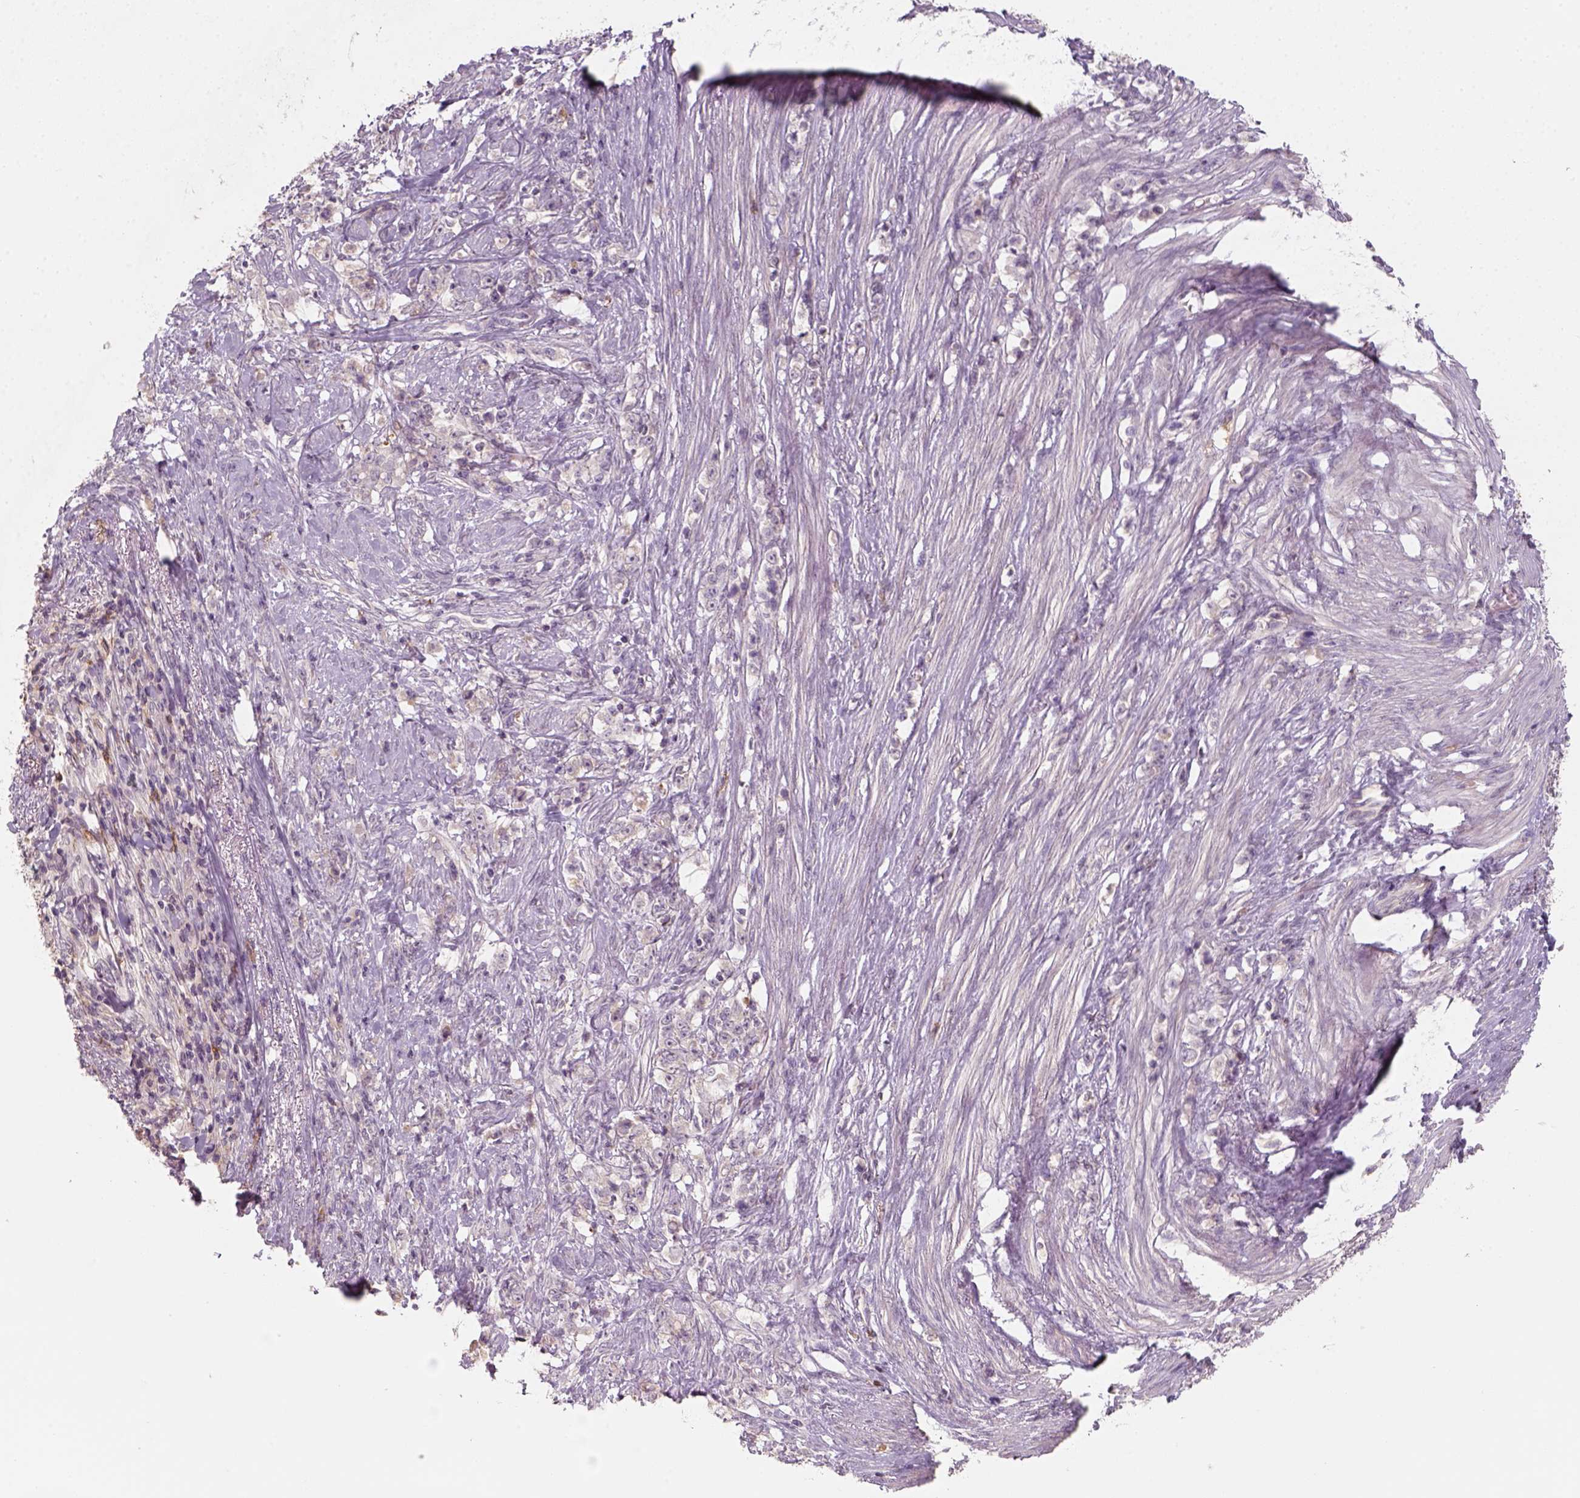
{"staining": {"intensity": "negative", "quantity": "none", "location": "none"}, "tissue": "stomach cancer", "cell_type": "Tumor cells", "image_type": "cancer", "snomed": [{"axis": "morphology", "description": "Adenocarcinoma, NOS"}, {"axis": "topography", "description": "Stomach, lower"}], "caption": "Immunohistochemical staining of stomach adenocarcinoma demonstrates no significant positivity in tumor cells.", "gene": "AQP9", "patient": {"sex": "male", "age": 88}}